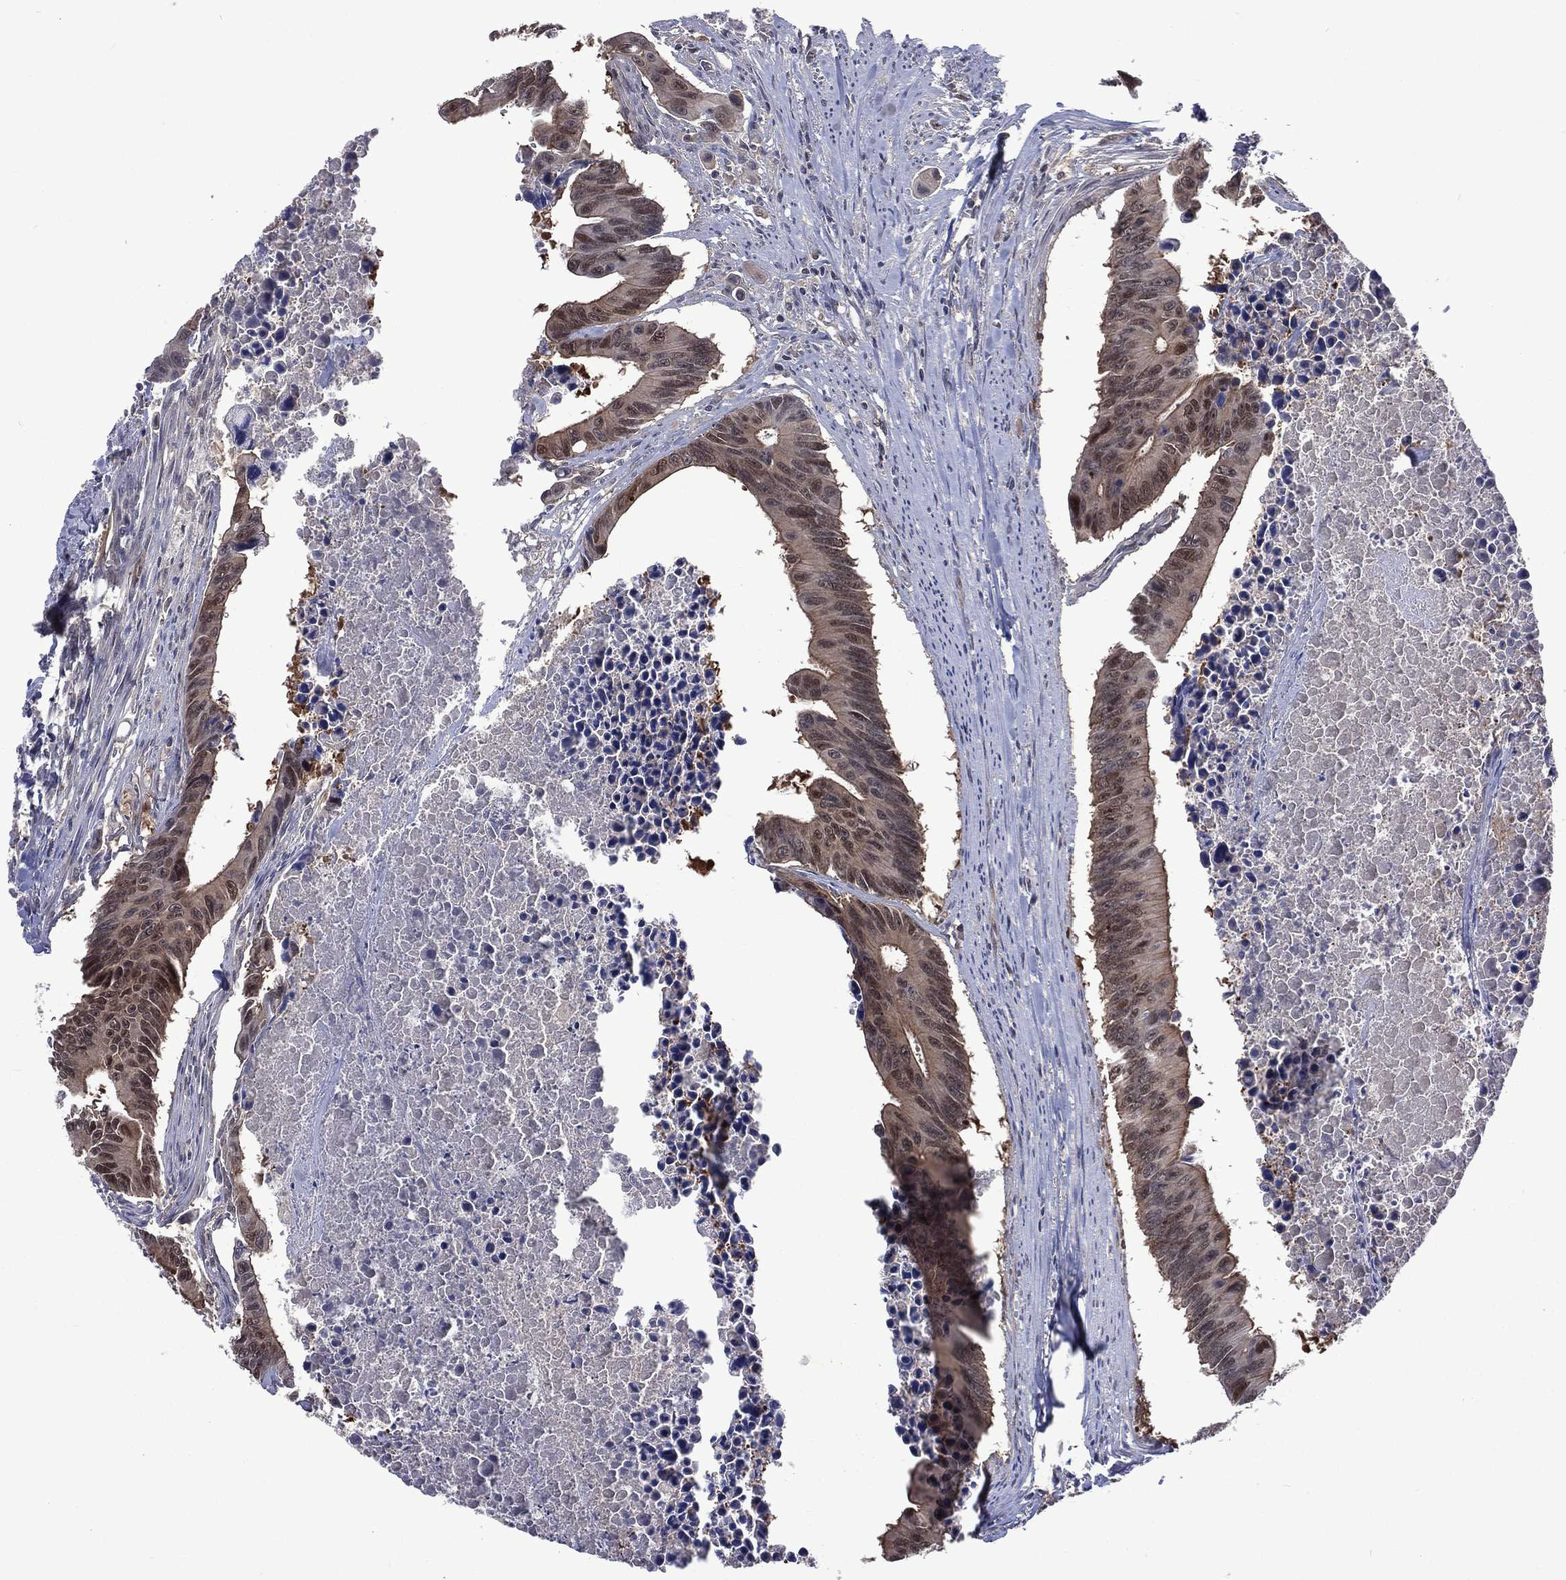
{"staining": {"intensity": "weak", "quantity": "<25%", "location": "cytoplasmic/membranous,nuclear"}, "tissue": "colorectal cancer", "cell_type": "Tumor cells", "image_type": "cancer", "snomed": [{"axis": "morphology", "description": "Adenocarcinoma, NOS"}, {"axis": "topography", "description": "Colon"}], "caption": "High magnification brightfield microscopy of adenocarcinoma (colorectal) stained with DAB (brown) and counterstained with hematoxylin (blue): tumor cells show no significant positivity.", "gene": "MTAP", "patient": {"sex": "female", "age": 87}}